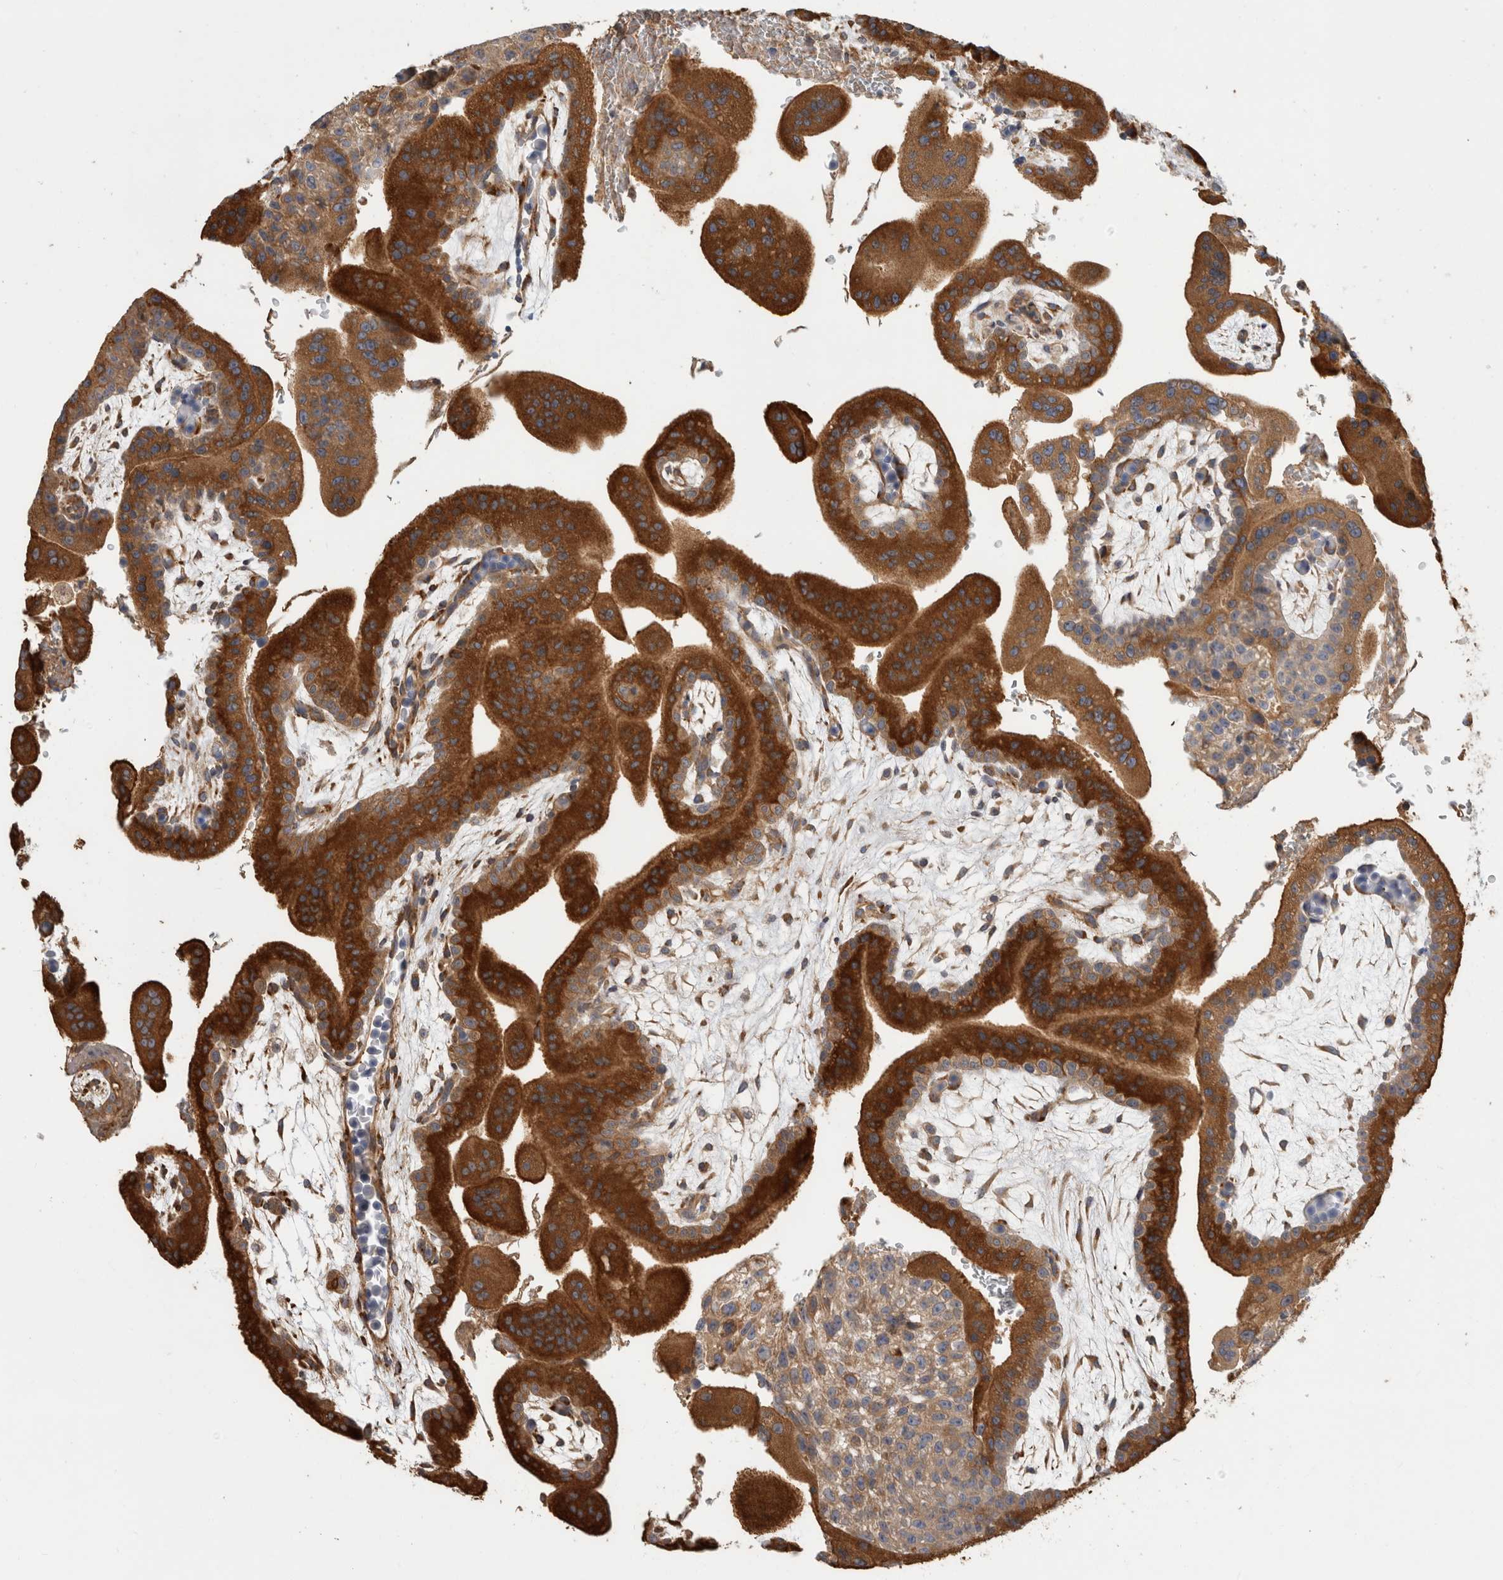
{"staining": {"intensity": "strong", "quantity": ">75%", "location": "cytoplasmic/membranous"}, "tissue": "placenta", "cell_type": "Decidual cells", "image_type": "normal", "snomed": [{"axis": "morphology", "description": "Normal tissue, NOS"}, {"axis": "topography", "description": "Placenta"}], "caption": "This micrograph shows benign placenta stained with immunohistochemistry to label a protein in brown. The cytoplasmic/membranous of decidual cells show strong positivity for the protein. Nuclei are counter-stained blue.", "gene": "PARP6", "patient": {"sex": "female", "age": 35}}